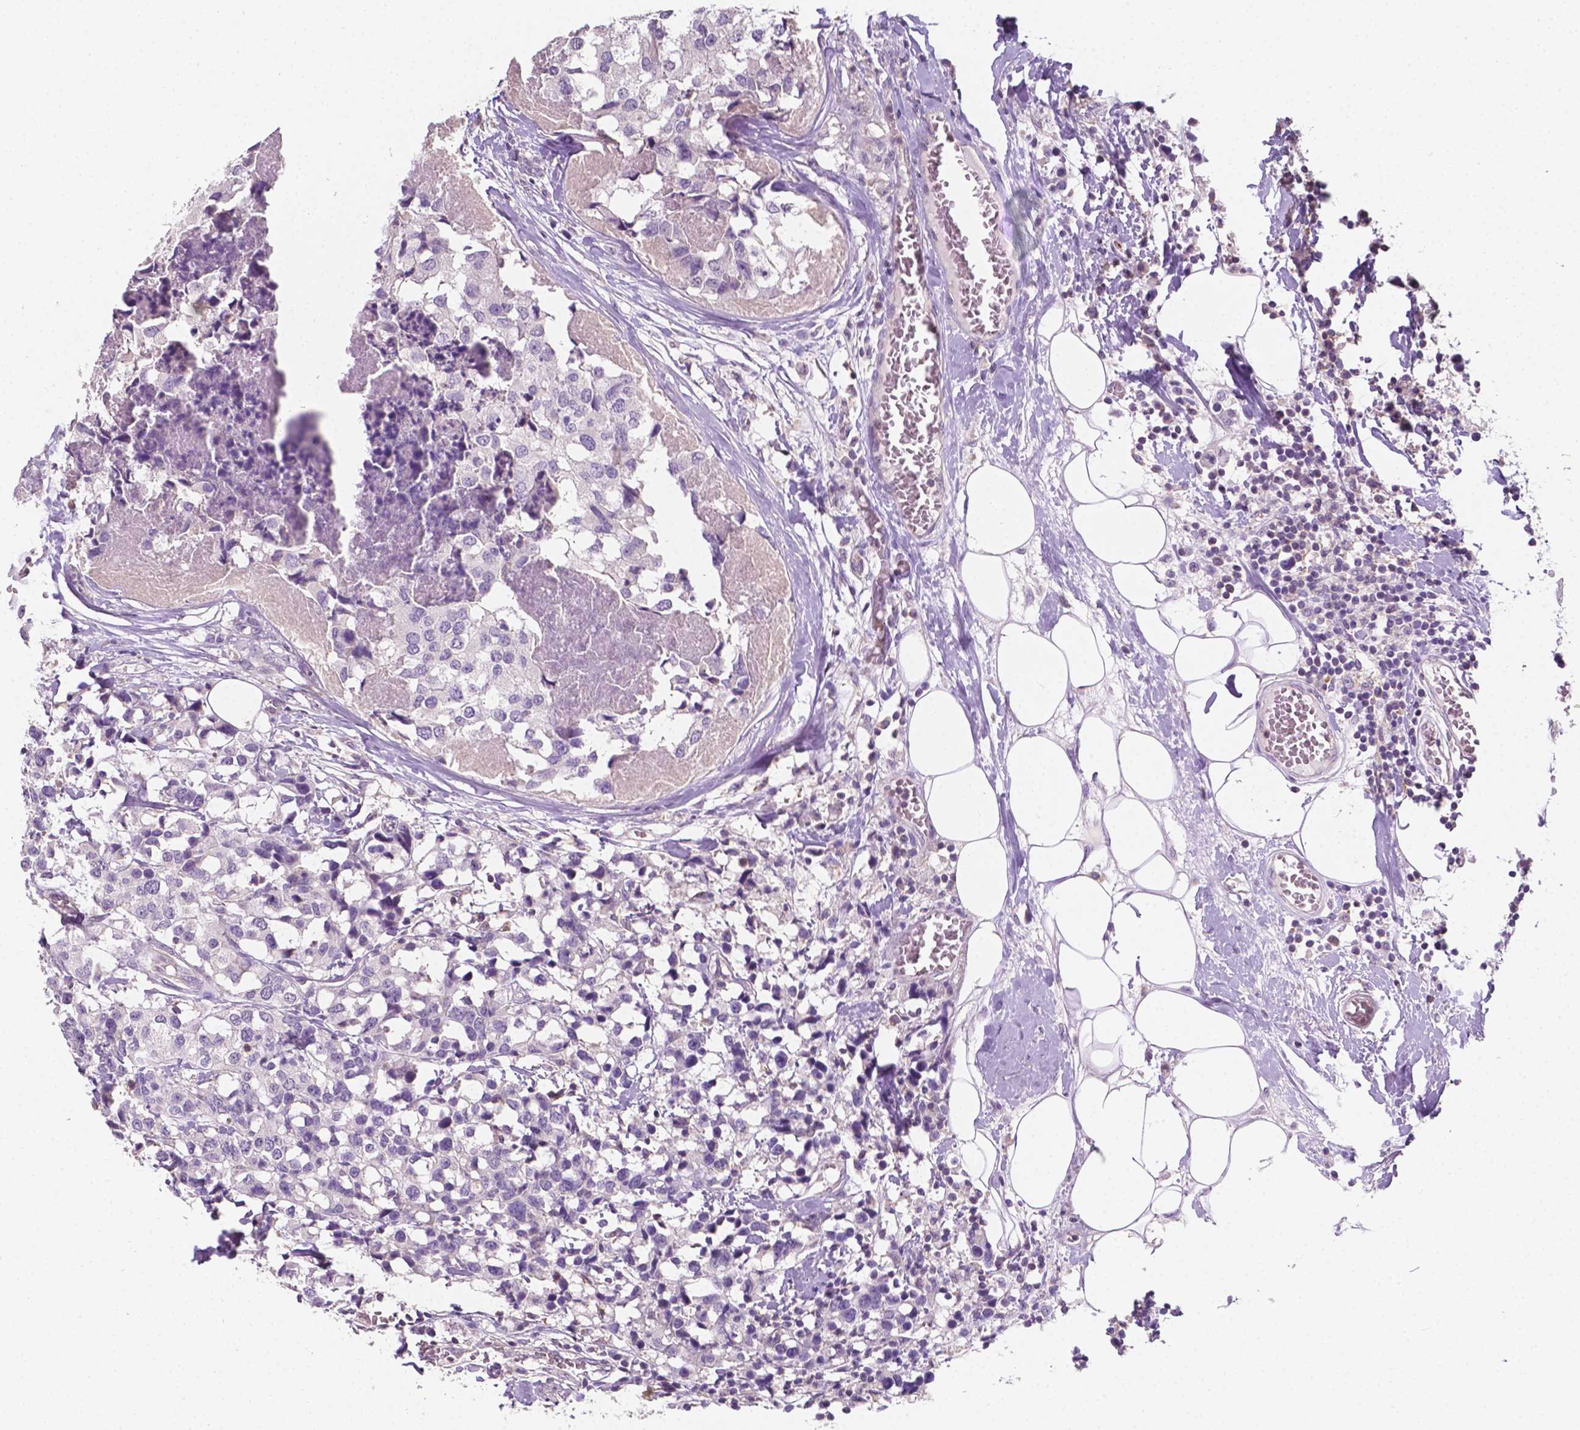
{"staining": {"intensity": "negative", "quantity": "none", "location": "none"}, "tissue": "breast cancer", "cell_type": "Tumor cells", "image_type": "cancer", "snomed": [{"axis": "morphology", "description": "Lobular carcinoma"}, {"axis": "topography", "description": "Breast"}], "caption": "DAB (3,3'-diaminobenzidine) immunohistochemical staining of human breast lobular carcinoma demonstrates no significant staining in tumor cells.", "gene": "EGFR", "patient": {"sex": "female", "age": 59}}